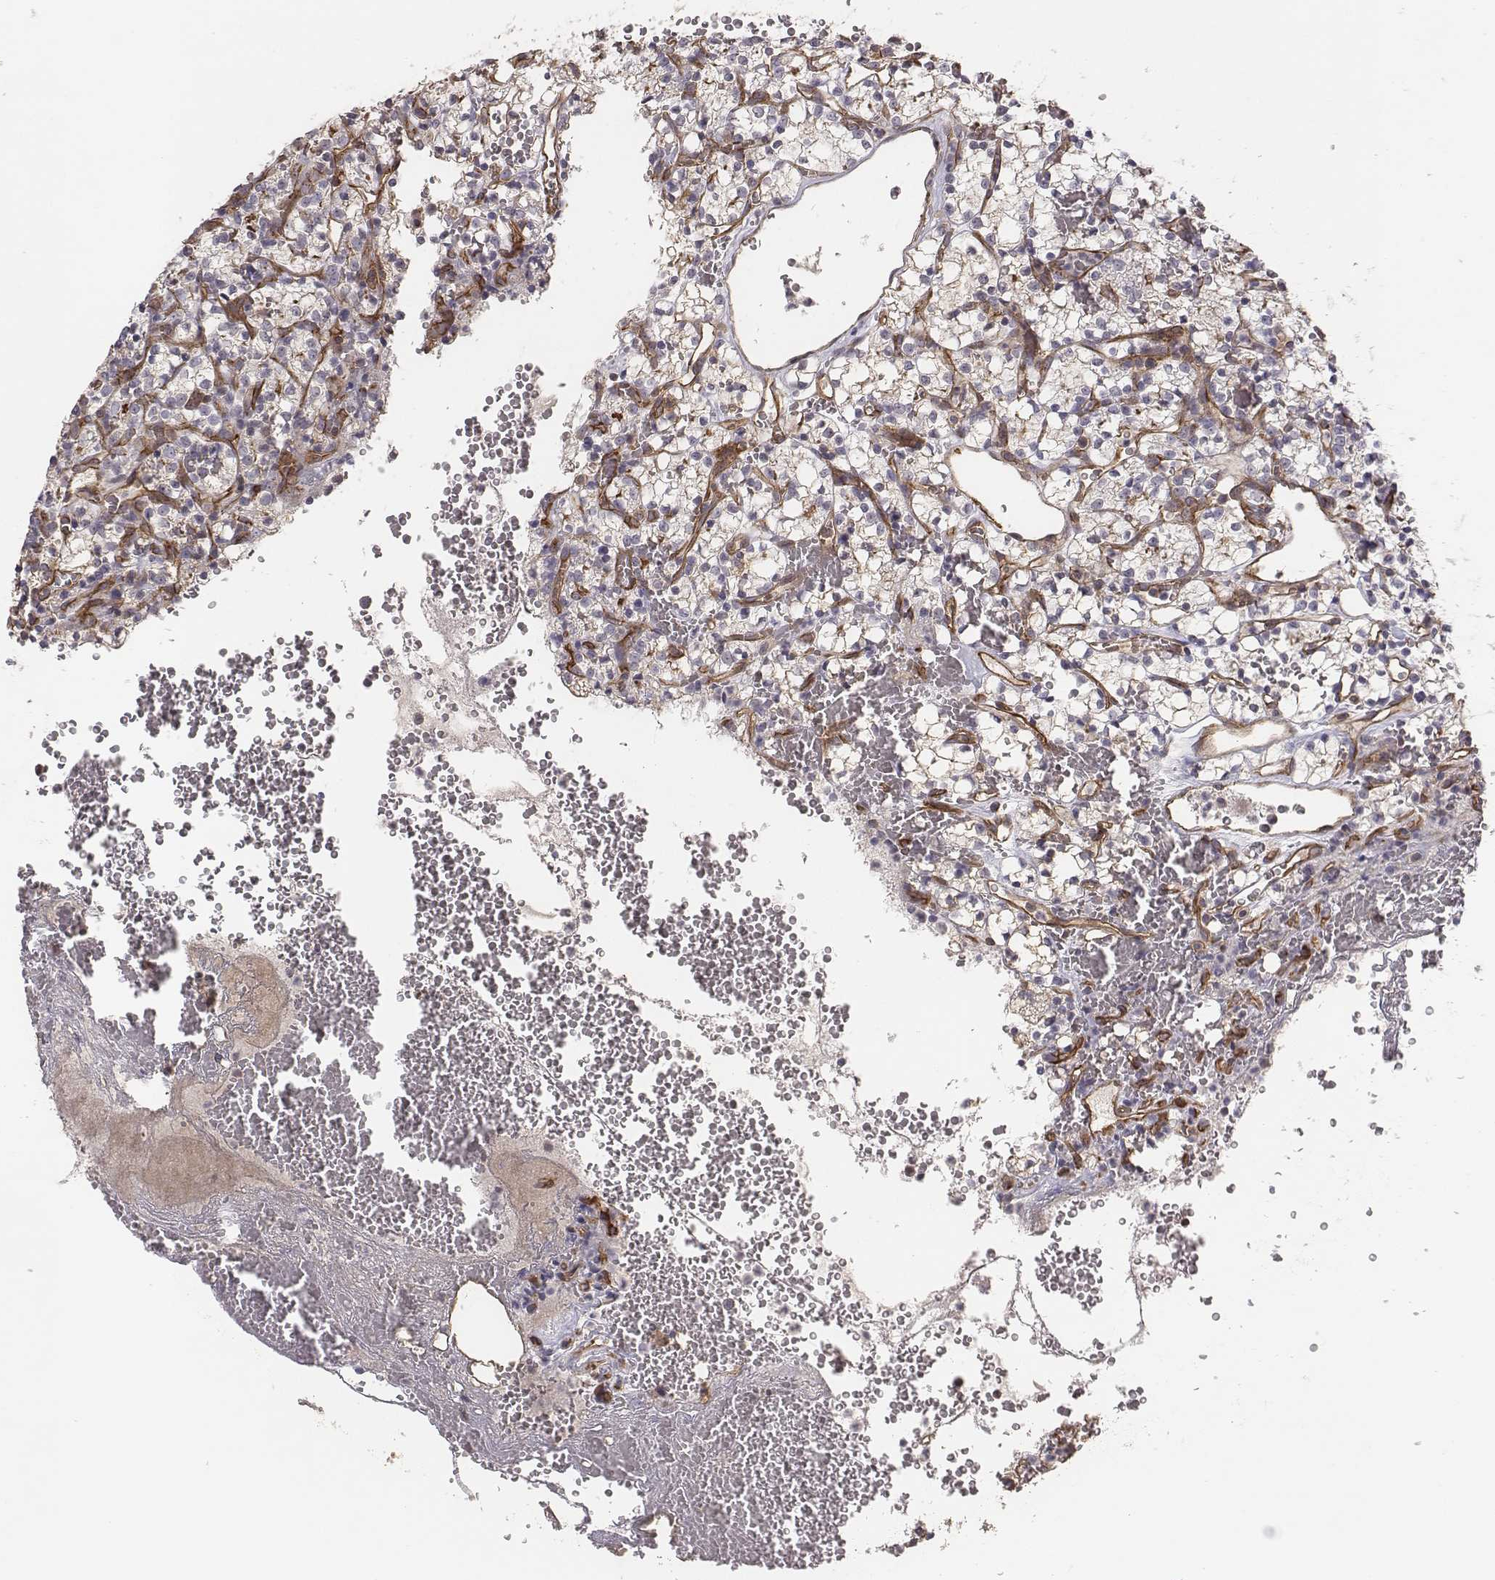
{"staining": {"intensity": "negative", "quantity": "none", "location": "none"}, "tissue": "renal cancer", "cell_type": "Tumor cells", "image_type": "cancer", "snomed": [{"axis": "morphology", "description": "Adenocarcinoma, NOS"}, {"axis": "topography", "description": "Kidney"}], "caption": "Adenocarcinoma (renal) was stained to show a protein in brown. There is no significant expression in tumor cells.", "gene": "PTPRG", "patient": {"sex": "female", "age": 69}}